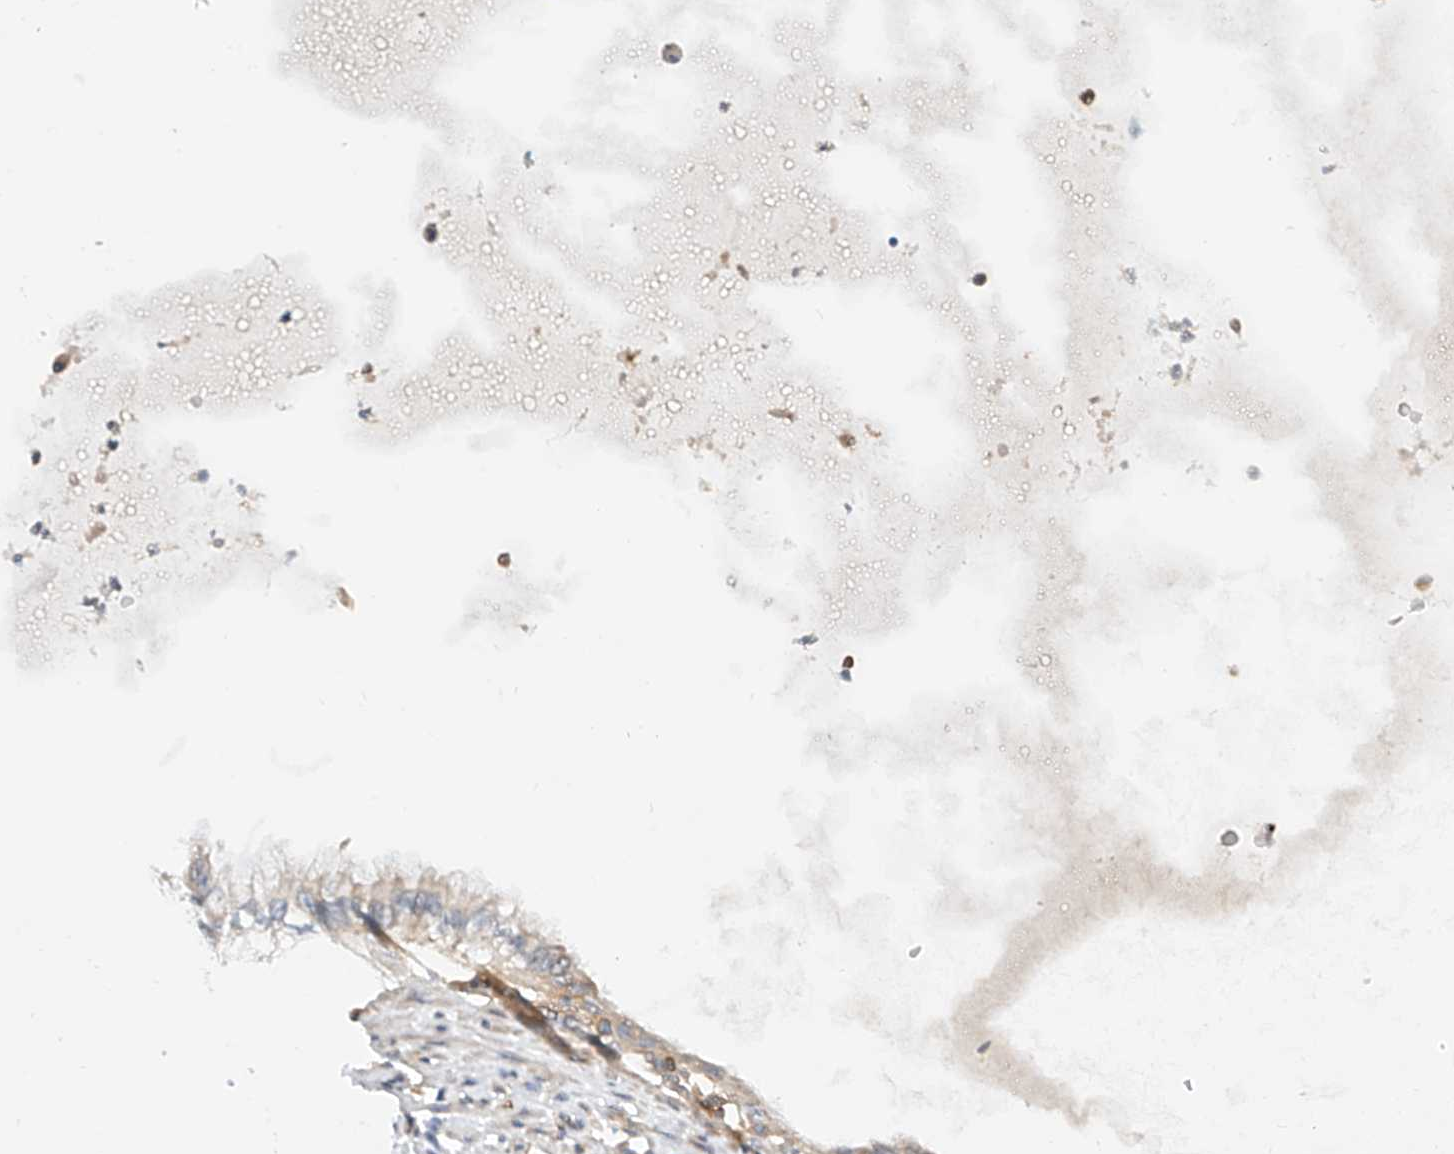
{"staining": {"intensity": "weak", "quantity": "<25%", "location": "cytoplasmic/membranous"}, "tissue": "lung cancer", "cell_type": "Tumor cells", "image_type": "cancer", "snomed": [{"axis": "morphology", "description": "Adenocarcinoma, NOS"}, {"axis": "topography", "description": "Lung"}], "caption": "DAB (3,3'-diaminobenzidine) immunohistochemical staining of lung adenocarcinoma shows no significant staining in tumor cells.", "gene": "MFN2", "patient": {"sex": "female", "age": 70}}